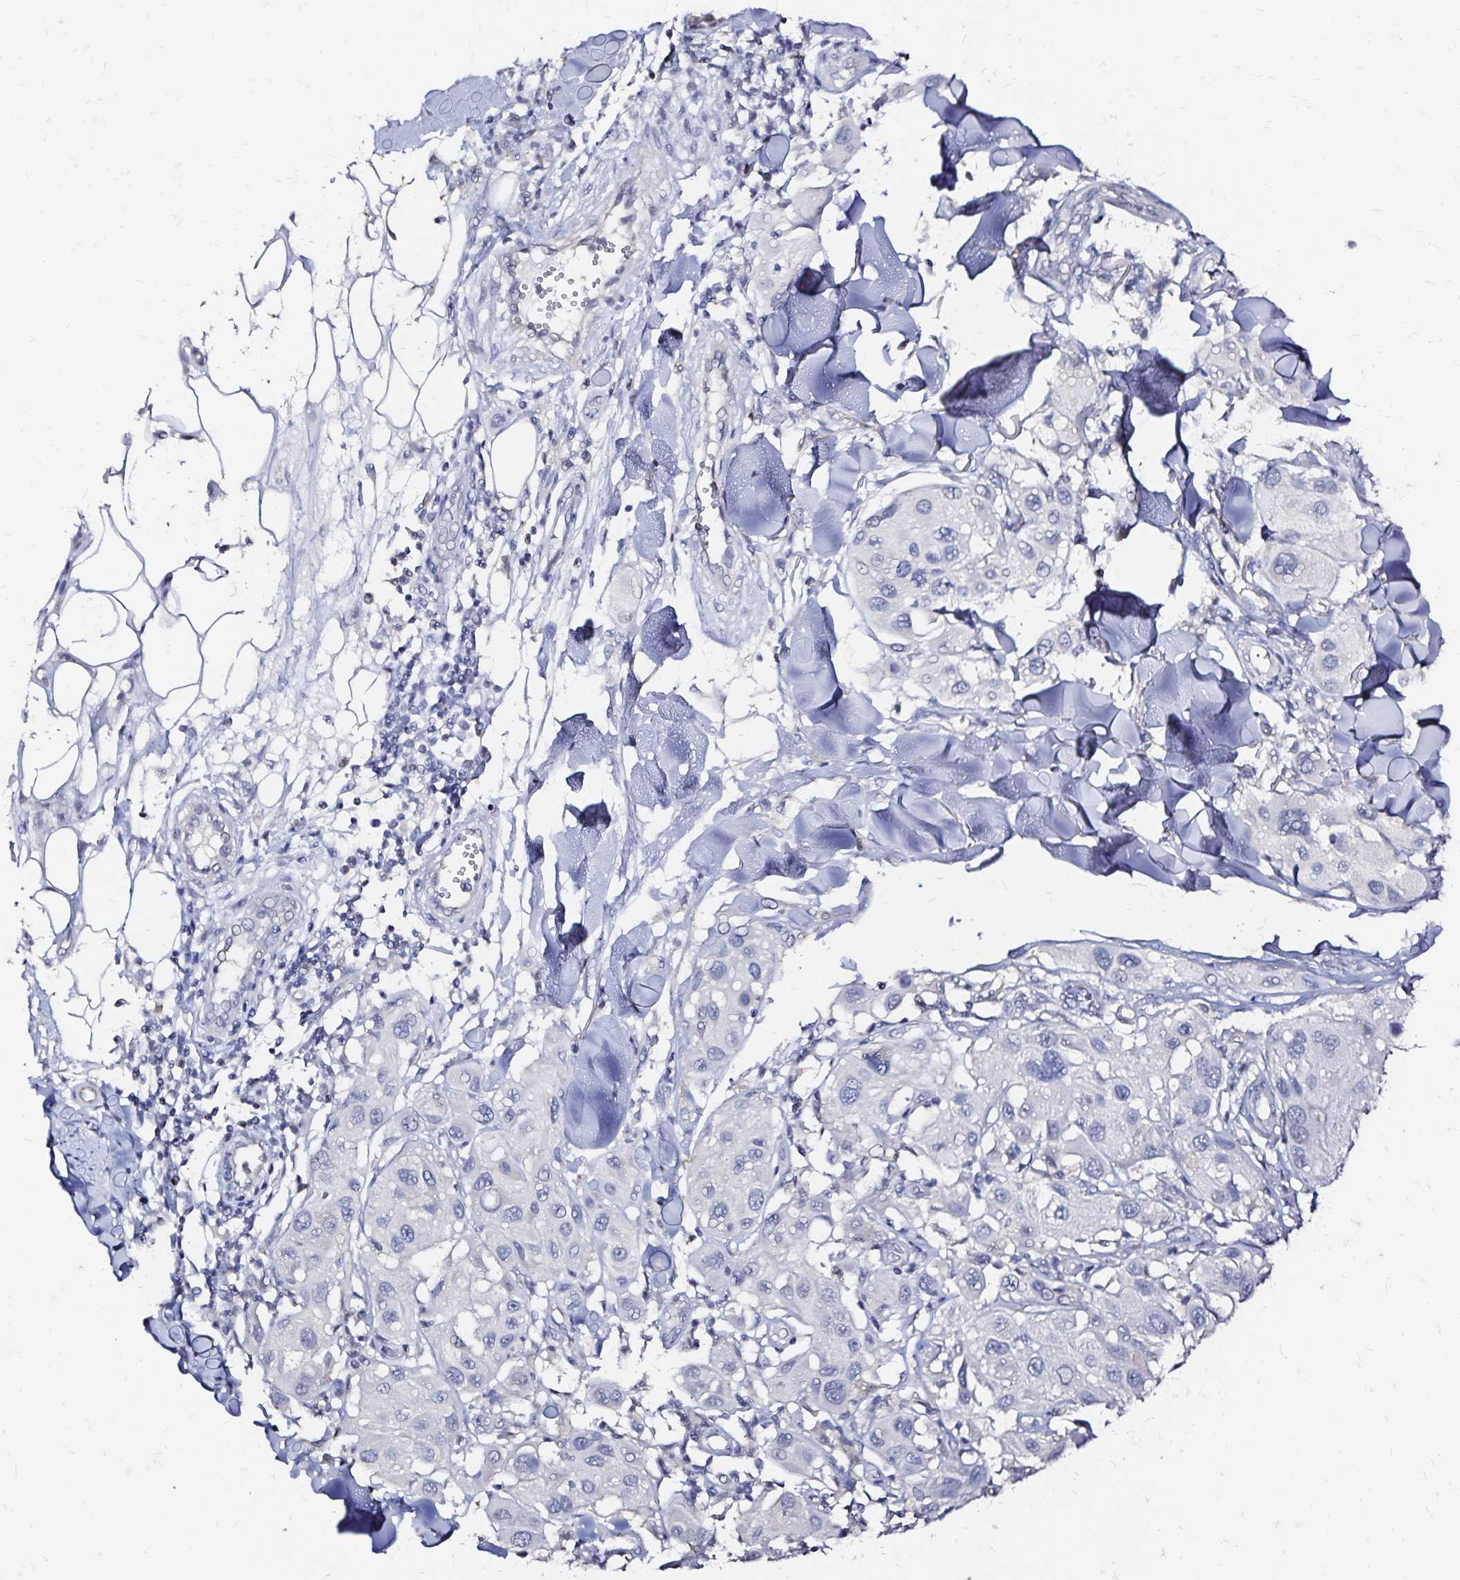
{"staining": {"intensity": "negative", "quantity": "none", "location": "none"}, "tissue": "melanoma", "cell_type": "Tumor cells", "image_type": "cancer", "snomed": [{"axis": "morphology", "description": "Malignant melanoma, Metastatic site"}, {"axis": "topography", "description": "Skin"}], "caption": "Immunohistochemistry photomicrograph of melanoma stained for a protein (brown), which exhibits no expression in tumor cells.", "gene": "SLC5A1", "patient": {"sex": "male", "age": 41}}